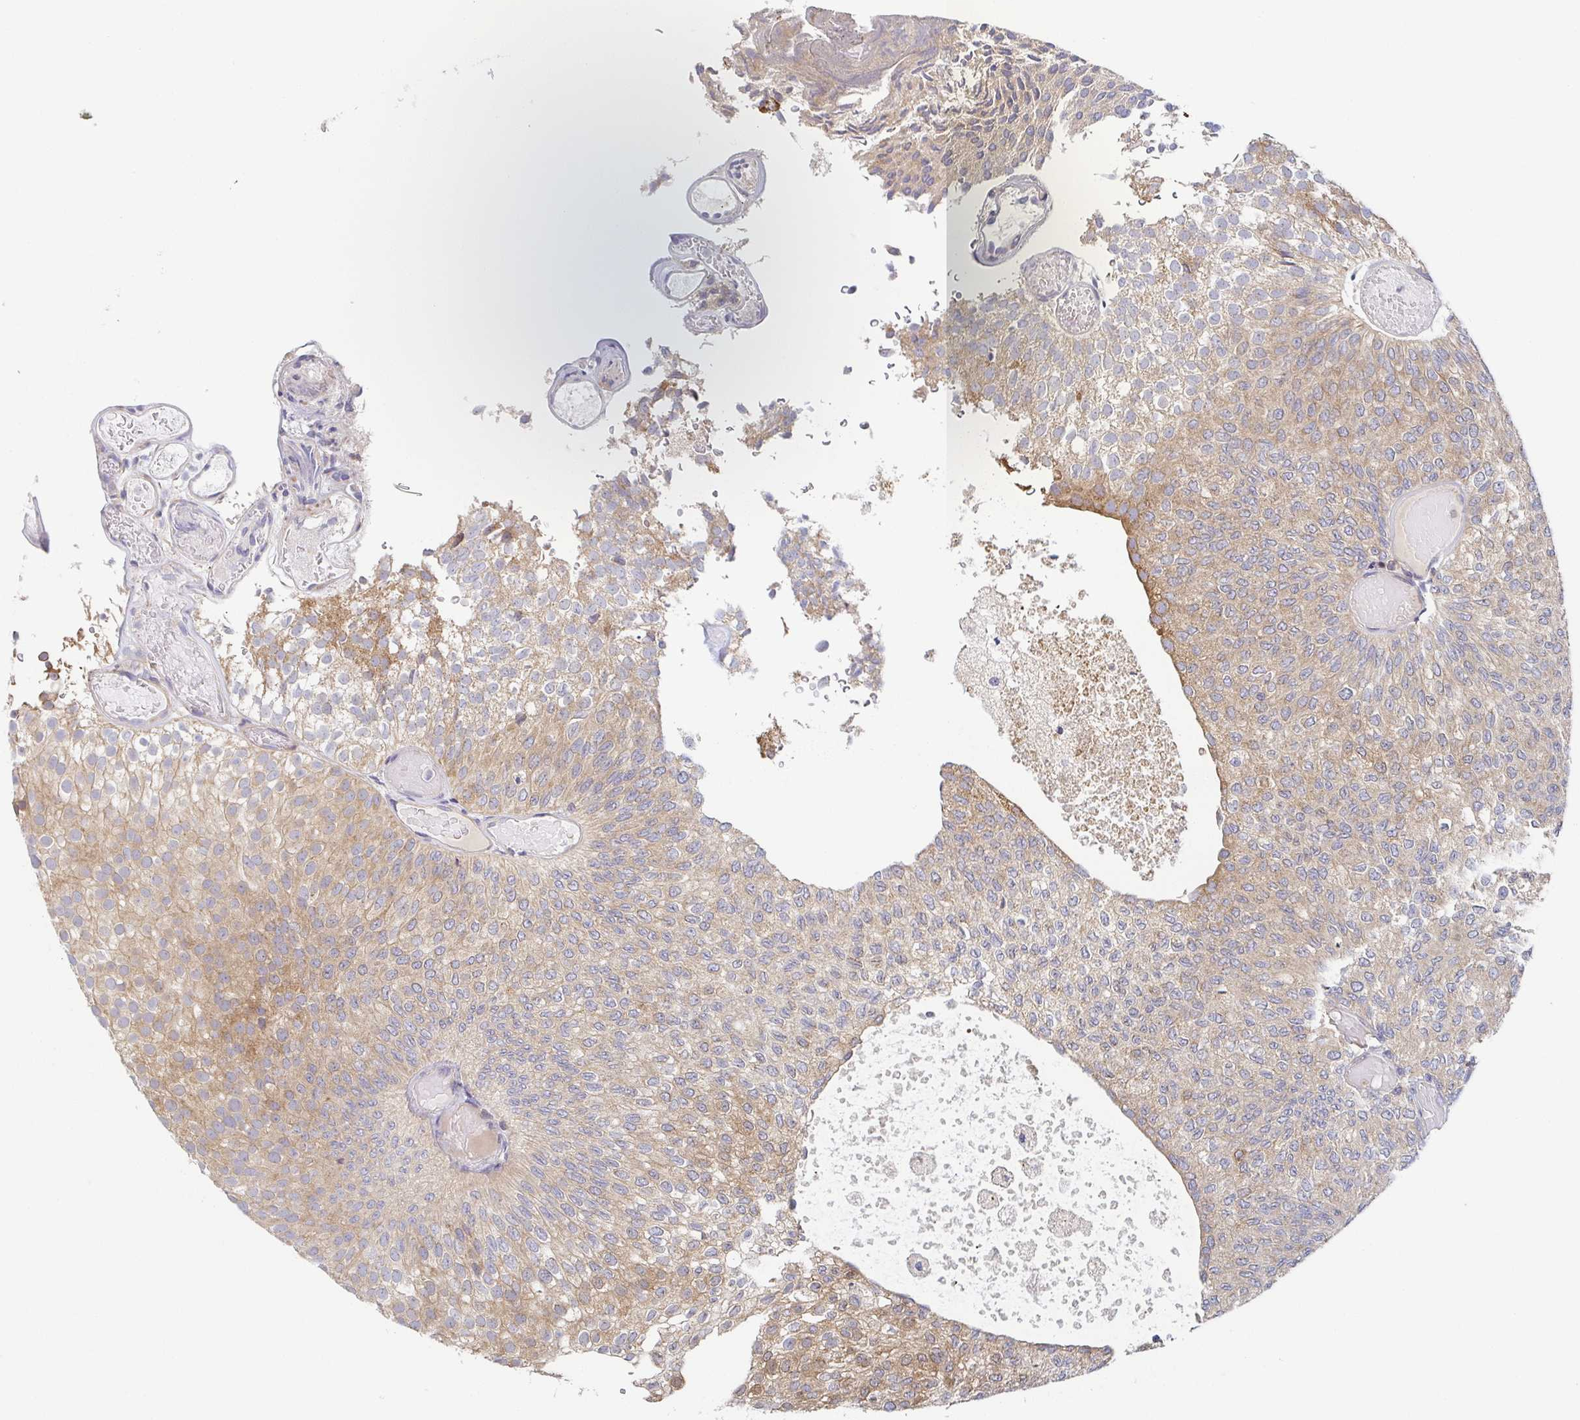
{"staining": {"intensity": "weak", "quantity": "25%-75%", "location": "cytoplasmic/membranous"}, "tissue": "urothelial cancer", "cell_type": "Tumor cells", "image_type": "cancer", "snomed": [{"axis": "morphology", "description": "Urothelial carcinoma, Low grade"}, {"axis": "topography", "description": "Urinary bladder"}], "caption": "Human low-grade urothelial carcinoma stained for a protein (brown) shows weak cytoplasmic/membranous positive positivity in approximately 25%-75% of tumor cells.", "gene": "TUFT1", "patient": {"sex": "male", "age": 78}}